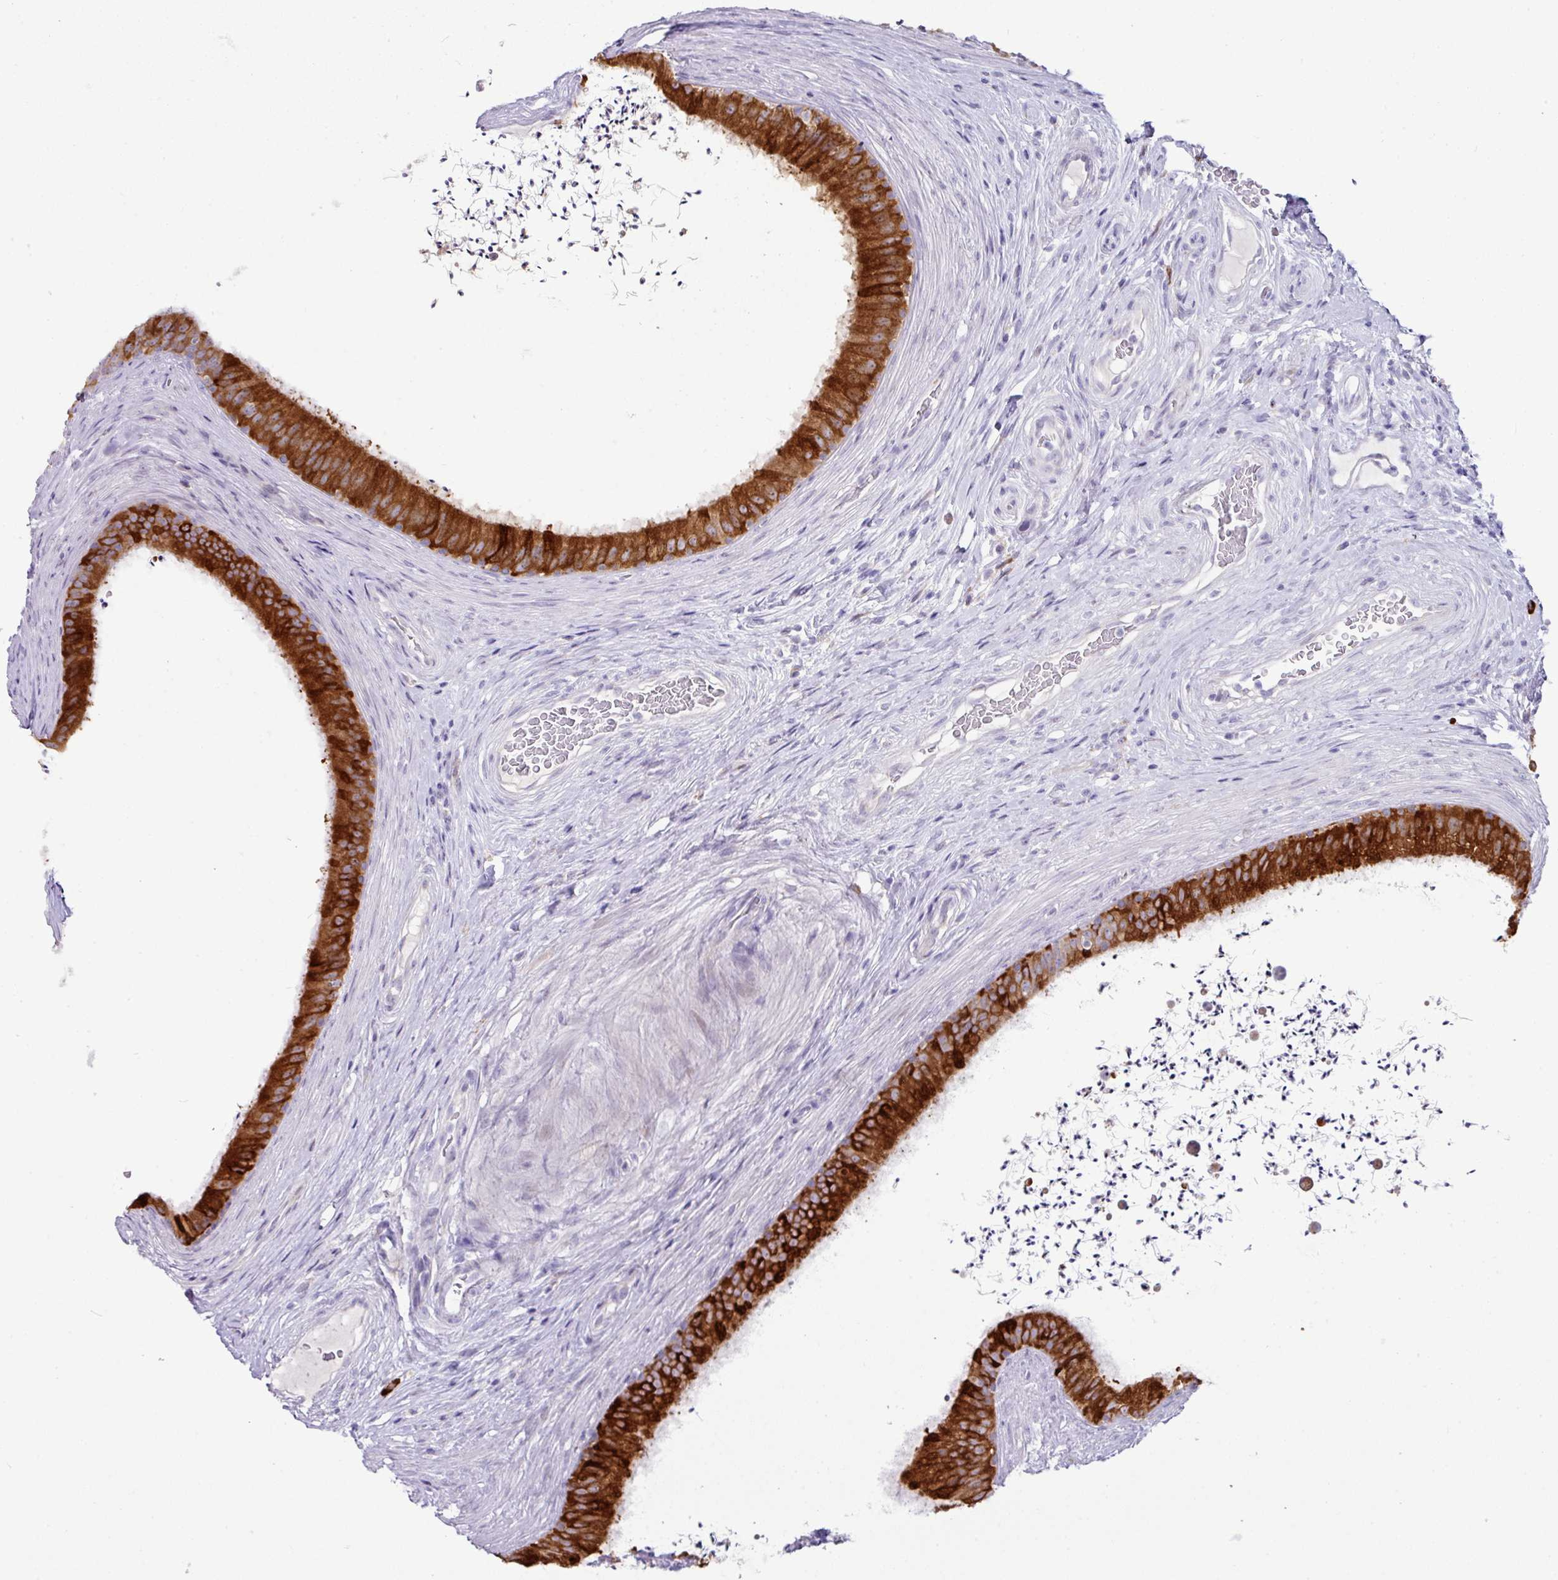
{"staining": {"intensity": "strong", "quantity": ">75%", "location": "cytoplasmic/membranous"}, "tissue": "epididymis", "cell_type": "Glandular cells", "image_type": "normal", "snomed": [{"axis": "morphology", "description": "Normal tissue, NOS"}, {"axis": "topography", "description": "Testis"}, {"axis": "topography", "description": "Epididymis"}], "caption": "Immunohistochemistry (IHC) of unremarkable human epididymis shows high levels of strong cytoplasmic/membranous staining in approximately >75% of glandular cells.", "gene": "RGS21", "patient": {"sex": "male", "age": 41}}